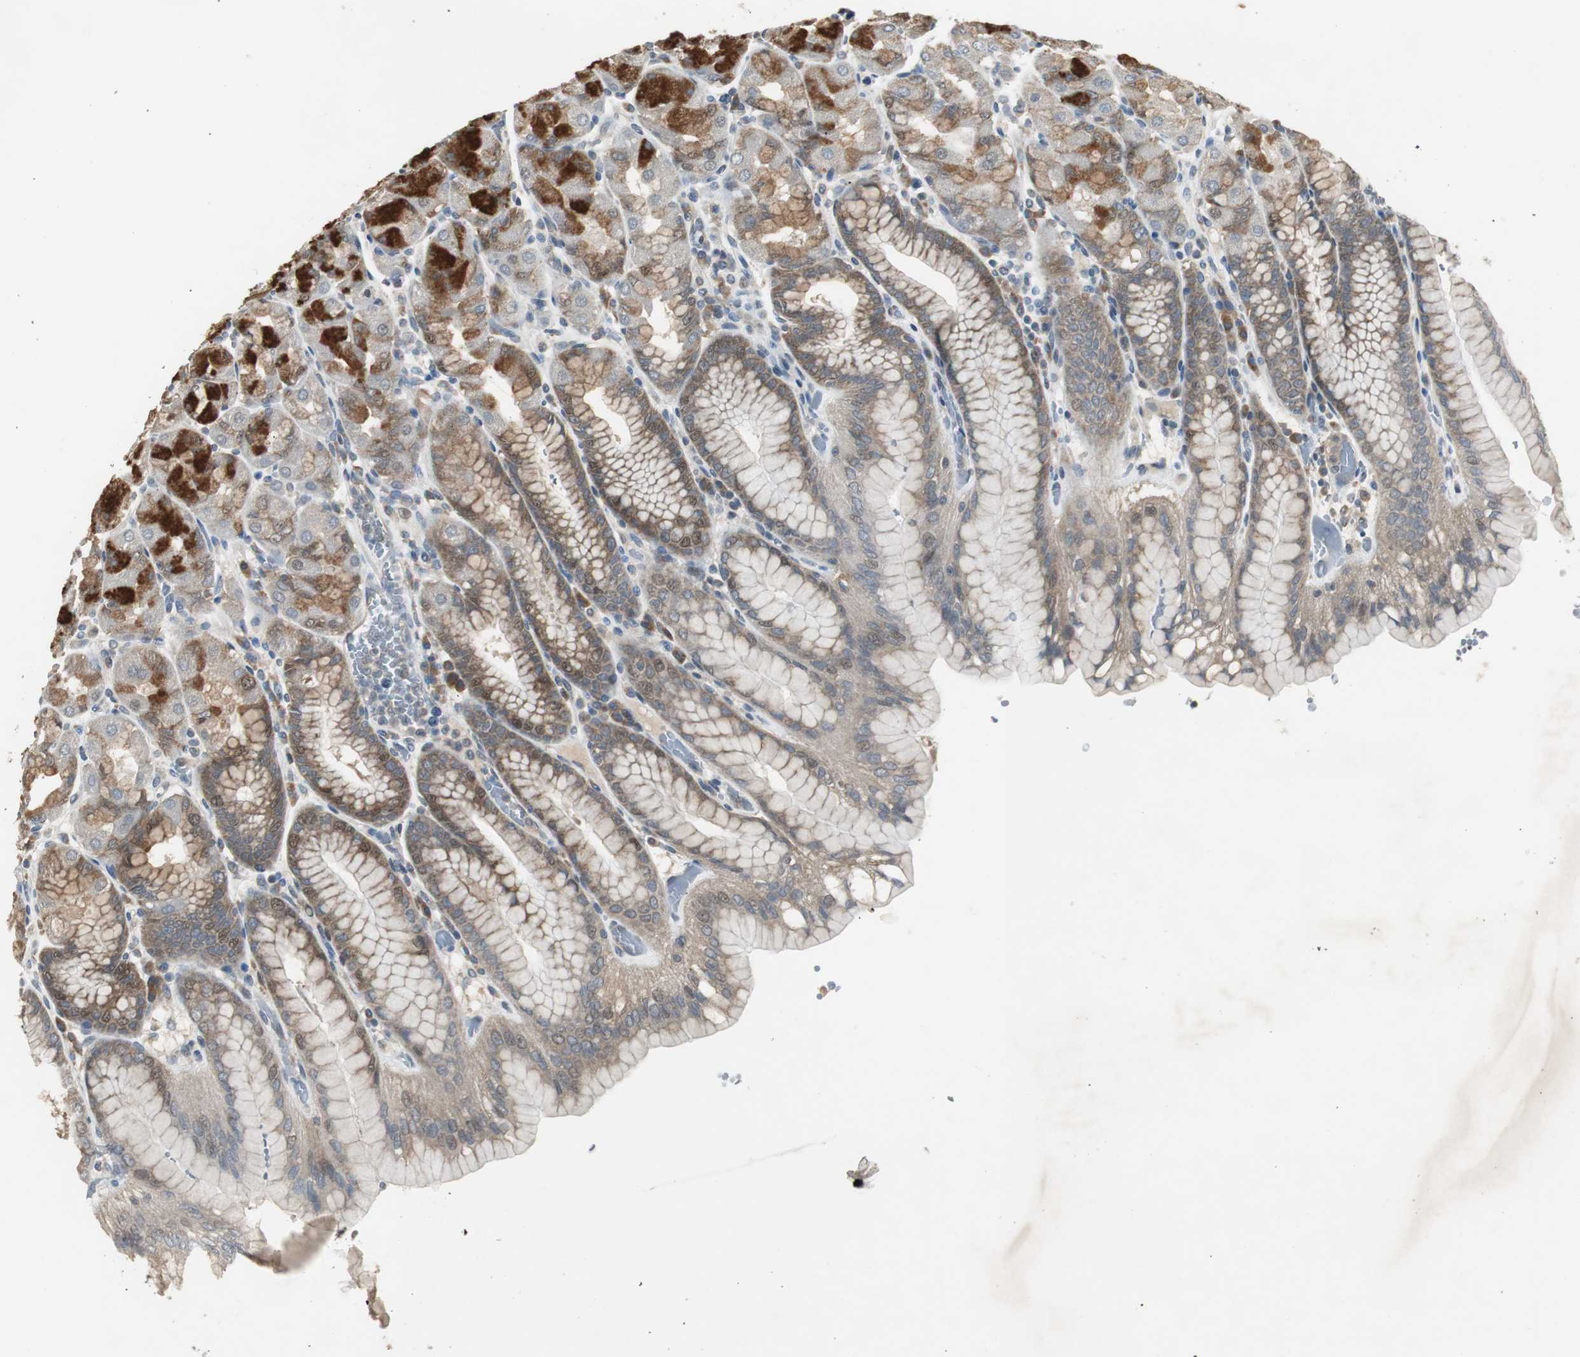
{"staining": {"intensity": "strong", "quantity": "25%-75%", "location": "cytoplasmic/membranous"}, "tissue": "stomach", "cell_type": "Glandular cells", "image_type": "normal", "snomed": [{"axis": "morphology", "description": "Normal tissue, NOS"}, {"axis": "topography", "description": "Stomach, upper"}, {"axis": "topography", "description": "Stomach"}], "caption": "High-power microscopy captured an immunohistochemistry (IHC) image of normal stomach, revealing strong cytoplasmic/membranous staining in approximately 25%-75% of glandular cells.", "gene": "MYT1", "patient": {"sex": "male", "age": 76}}